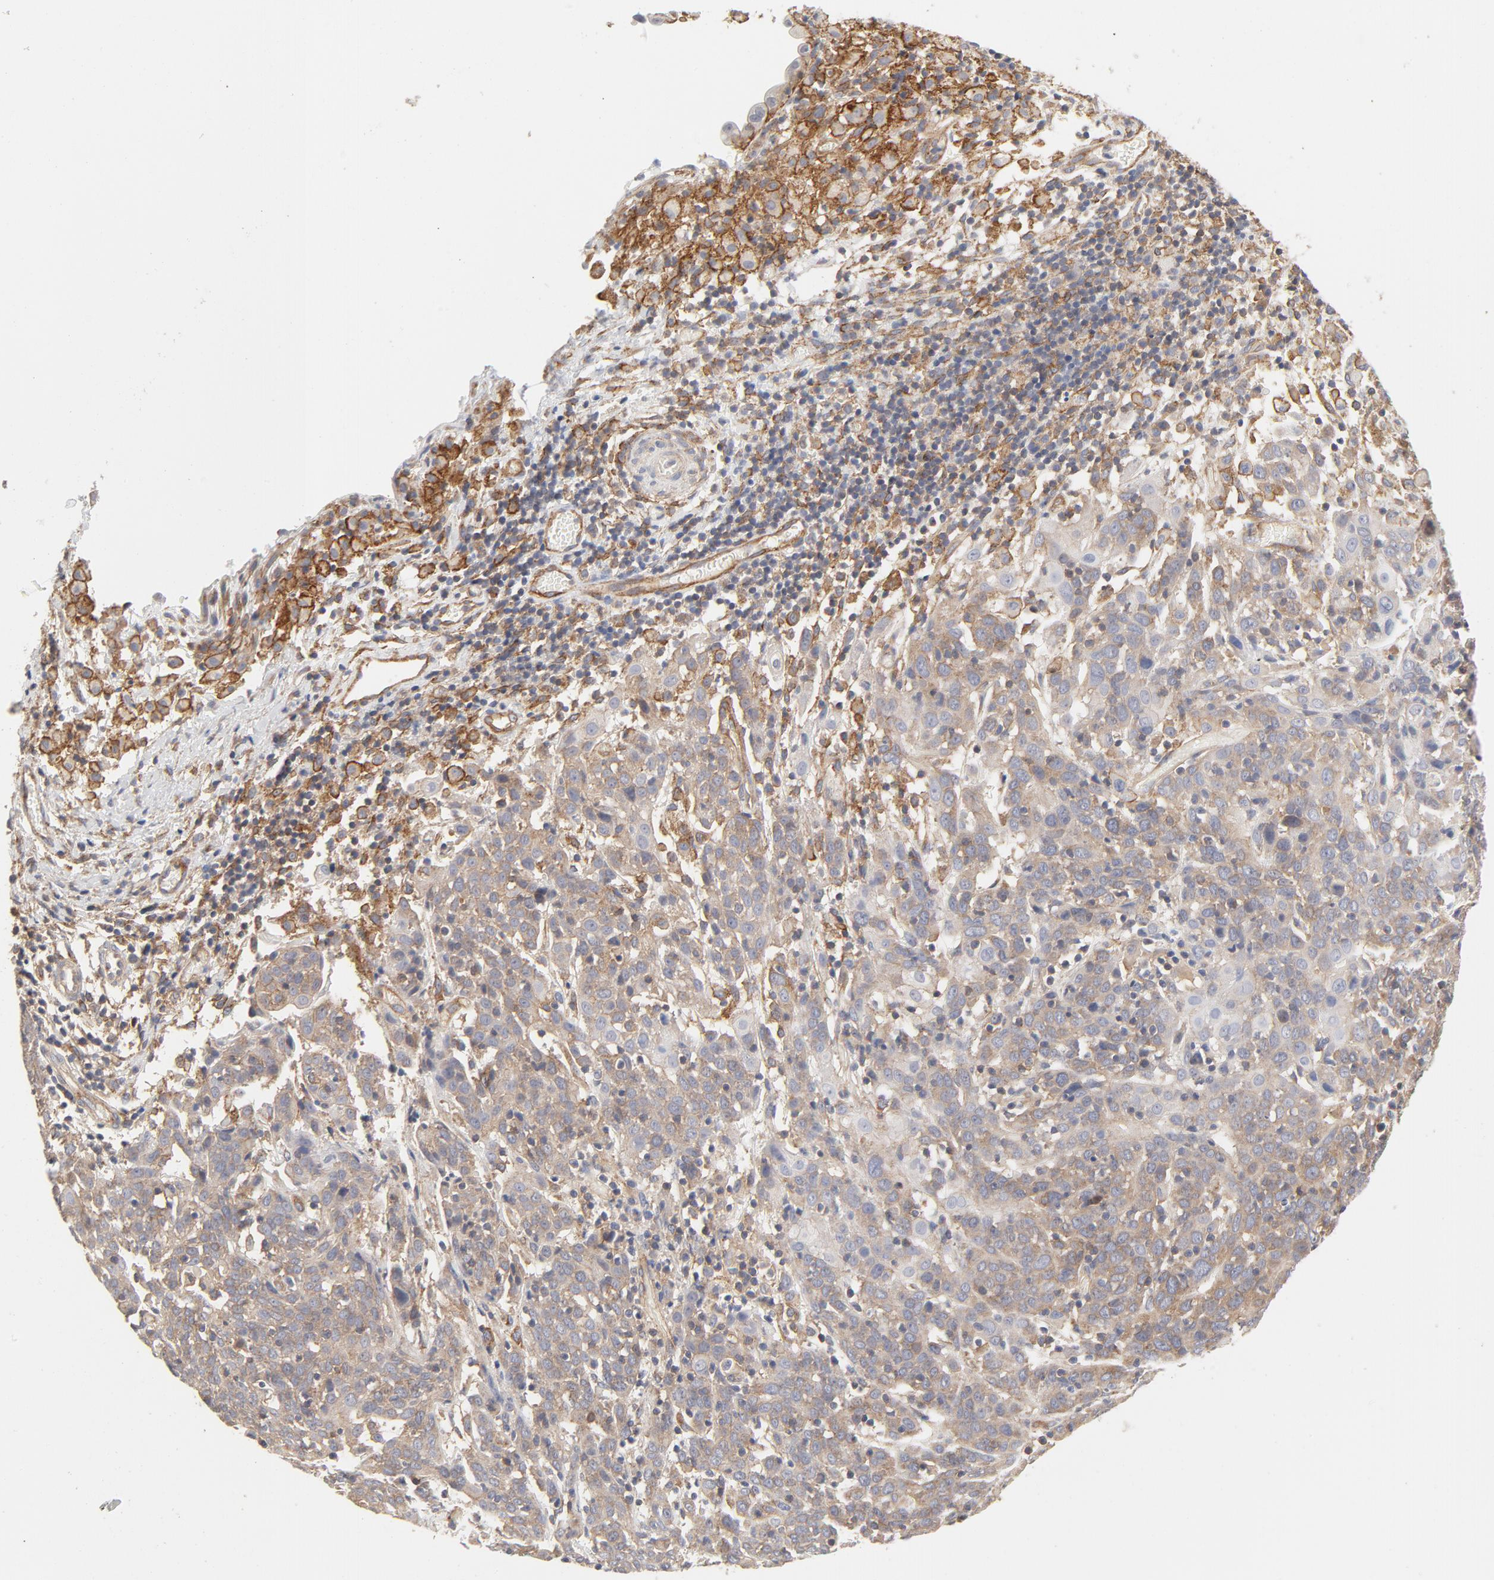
{"staining": {"intensity": "moderate", "quantity": ">75%", "location": "cytoplasmic/membranous"}, "tissue": "cervical cancer", "cell_type": "Tumor cells", "image_type": "cancer", "snomed": [{"axis": "morphology", "description": "Normal tissue, NOS"}, {"axis": "morphology", "description": "Squamous cell carcinoma, NOS"}, {"axis": "topography", "description": "Cervix"}], "caption": "Squamous cell carcinoma (cervical) was stained to show a protein in brown. There is medium levels of moderate cytoplasmic/membranous expression in approximately >75% of tumor cells.", "gene": "AP2A1", "patient": {"sex": "female", "age": 67}}